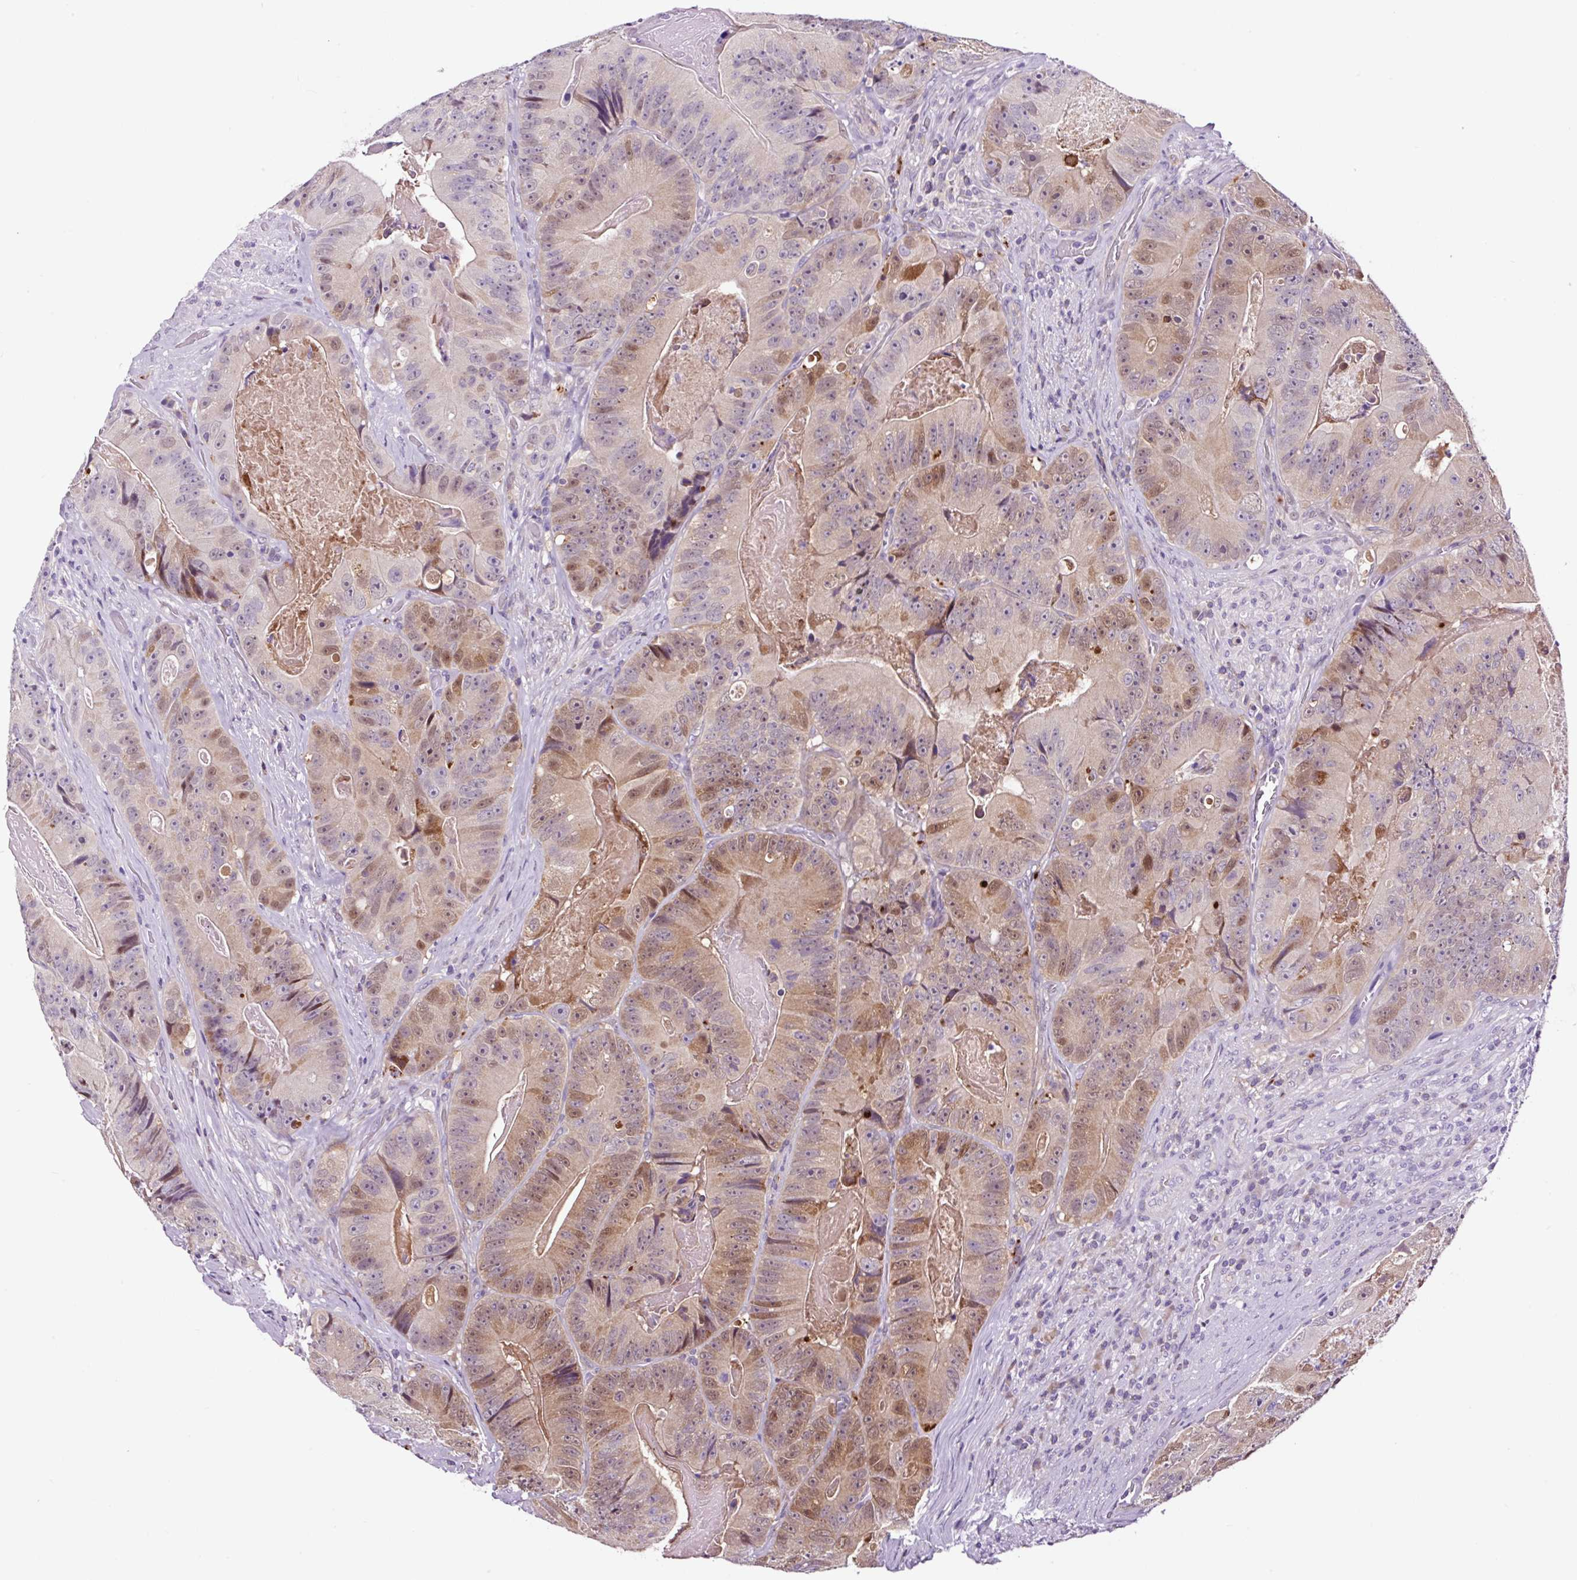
{"staining": {"intensity": "moderate", "quantity": "25%-75%", "location": "cytoplasmic/membranous,nuclear"}, "tissue": "colorectal cancer", "cell_type": "Tumor cells", "image_type": "cancer", "snomed": [{"axis": "morphology", "description": "Adenocarcinoma, NOS"}, {"axis": "topography", "description": "Colon"}], "caption": "IHC staining of adenocarcinoma (colorectal), which exhibits medium levels of moderate cytoplasmic/membranous and nuclear staining in about 25%-75% of tumor cells indicating moderate cytoplasmic/membranous and nuclear protein positivity. The staining was performed using DAB (brown) for protein detection and nuclei were counterstained in hematoxylin (blue).", "gene": "TAFA3", "patient": {"sex": "female", "age": 86}}